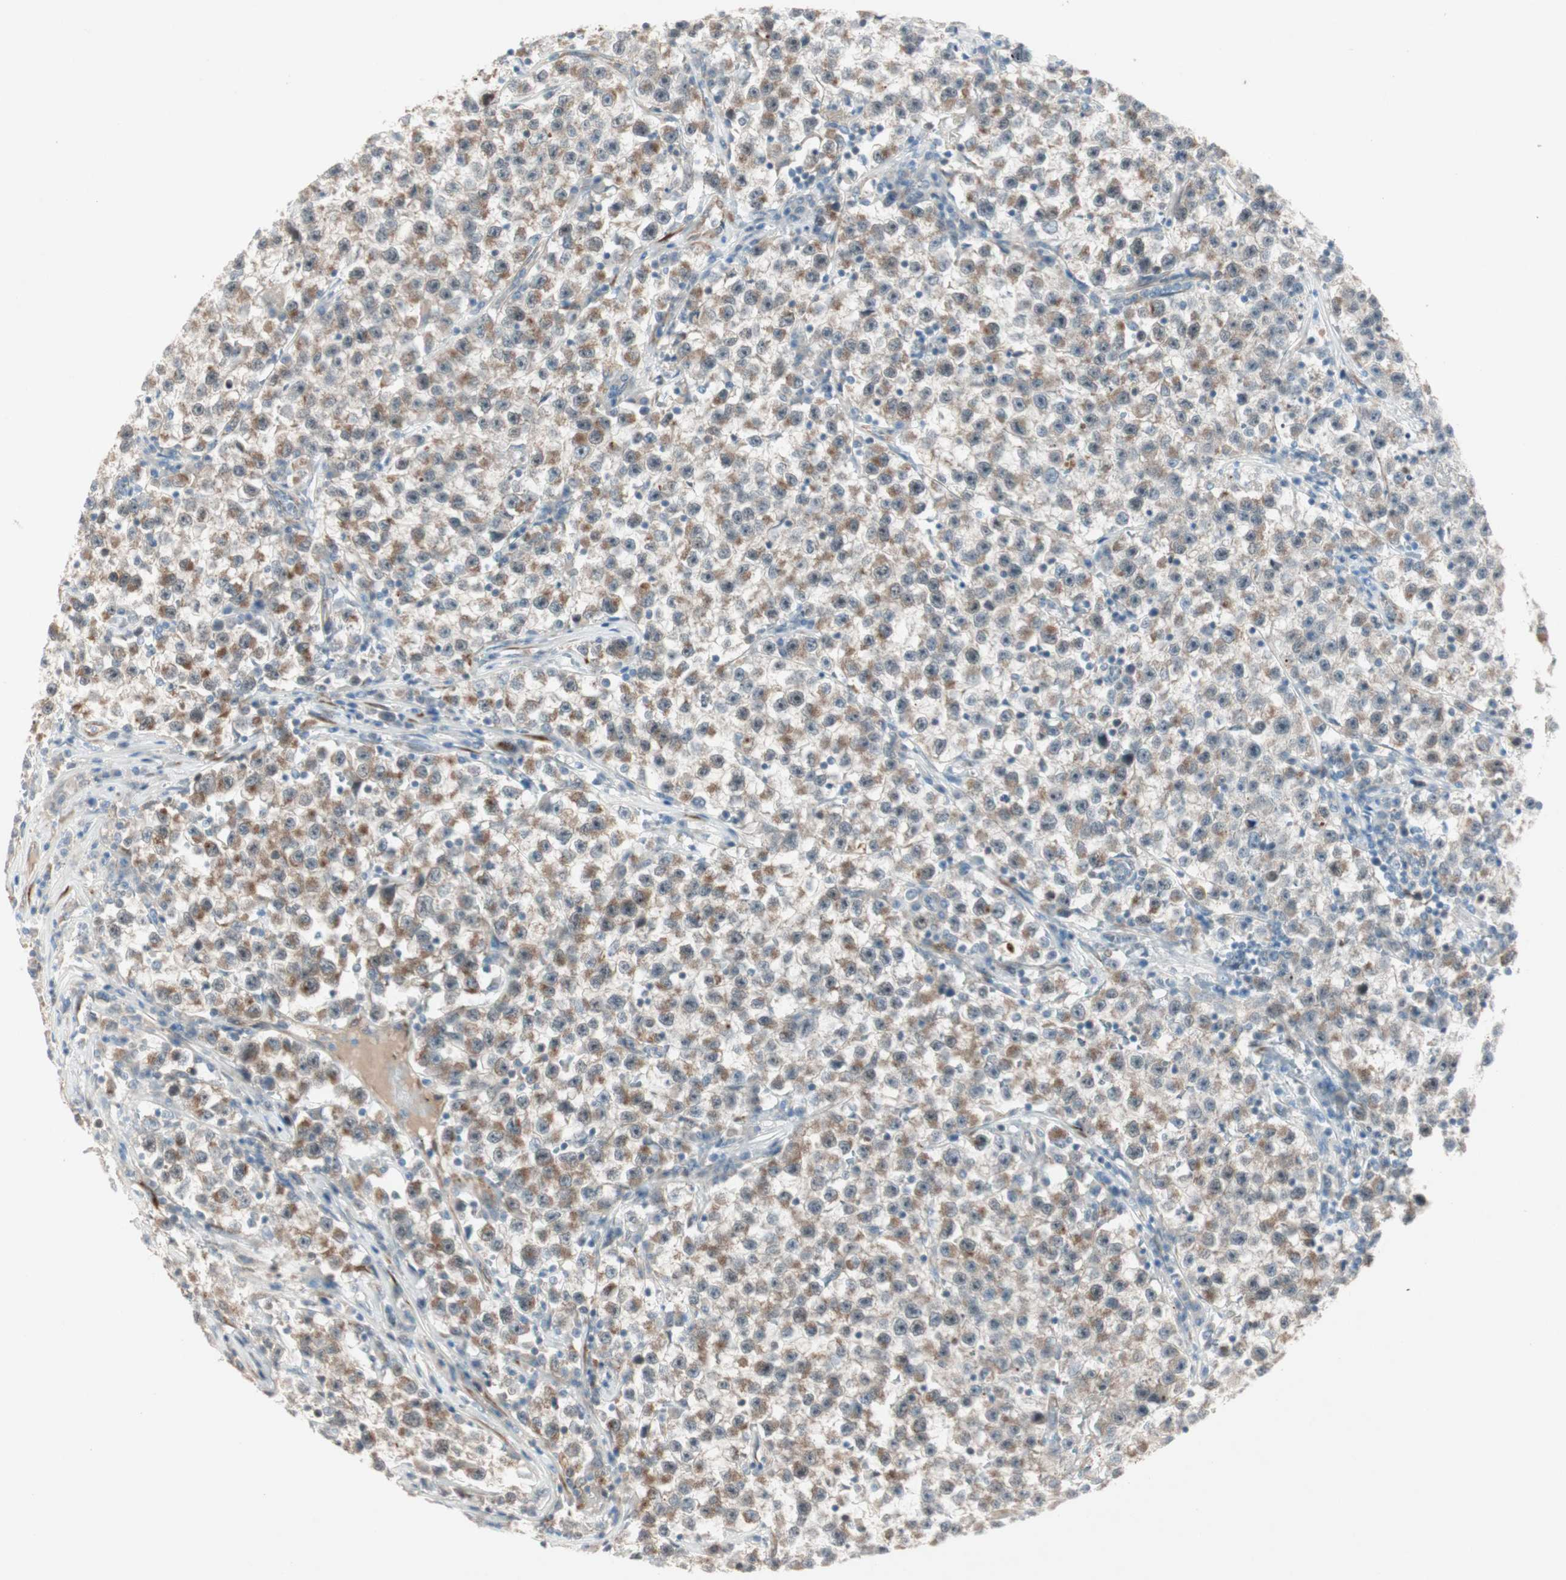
{"staining": {"intensity": "moderate", "quantity": ">75%", "location": "cytoplasmic/membranous"}, "tissue": "testis cancer", "cell_type": "Tumor cells", "image_type": "cancer", "snomed": [{"axis": "morphology", "description": "Seminoma, NOS"}, {"axis": "topography", "description": "Testis"}], "caption": "Testis cancer (seminoma) tissue exhibits moderate cytoplasmic/membranous staining in approximately >75% of tumor cells", "gene": "ZNF37A", "patient": {"sex": "male", "age": 22}}